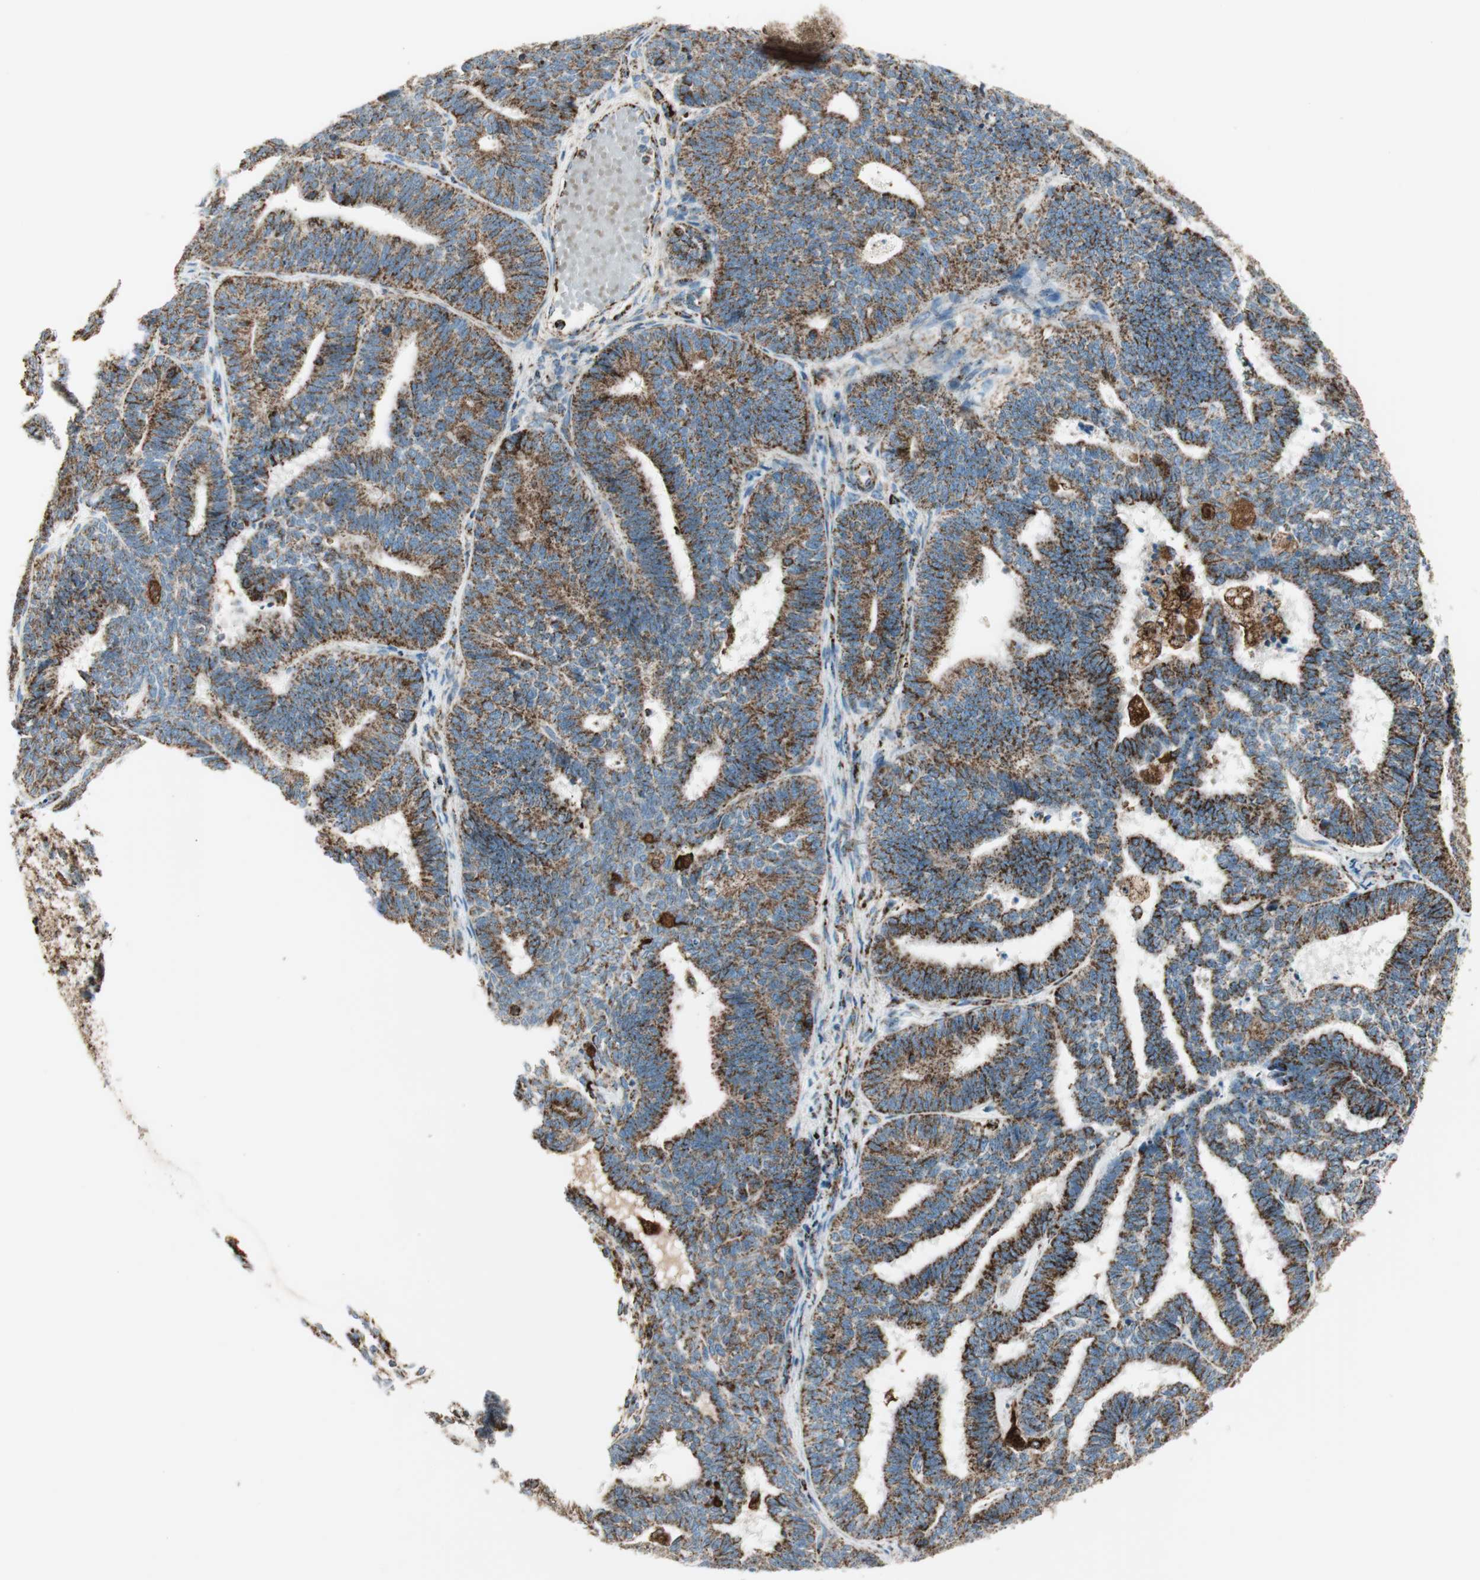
{"staining": {"intensity": "strong", "quantity": ">75%", "location": "cytoplasmic/membranous"}, "tissue": "endometrial cancer", "cell_type": "Tumor cells", "image_type": "cancer", "snomed": [{"axis": "morphology", "description": "Adenocarcinoma, NOS"}, {"axis": "topography", "description": "Endometrium"}], "caption": "Endometrial cancer (adenocarcinoma) stained with a brown dye exhibits strong cytoplasmic/membranous positive positivity in approximately >75% of tumor cells.", "gene": "ME2", "patient": {"sex": "female", "age": 70}}